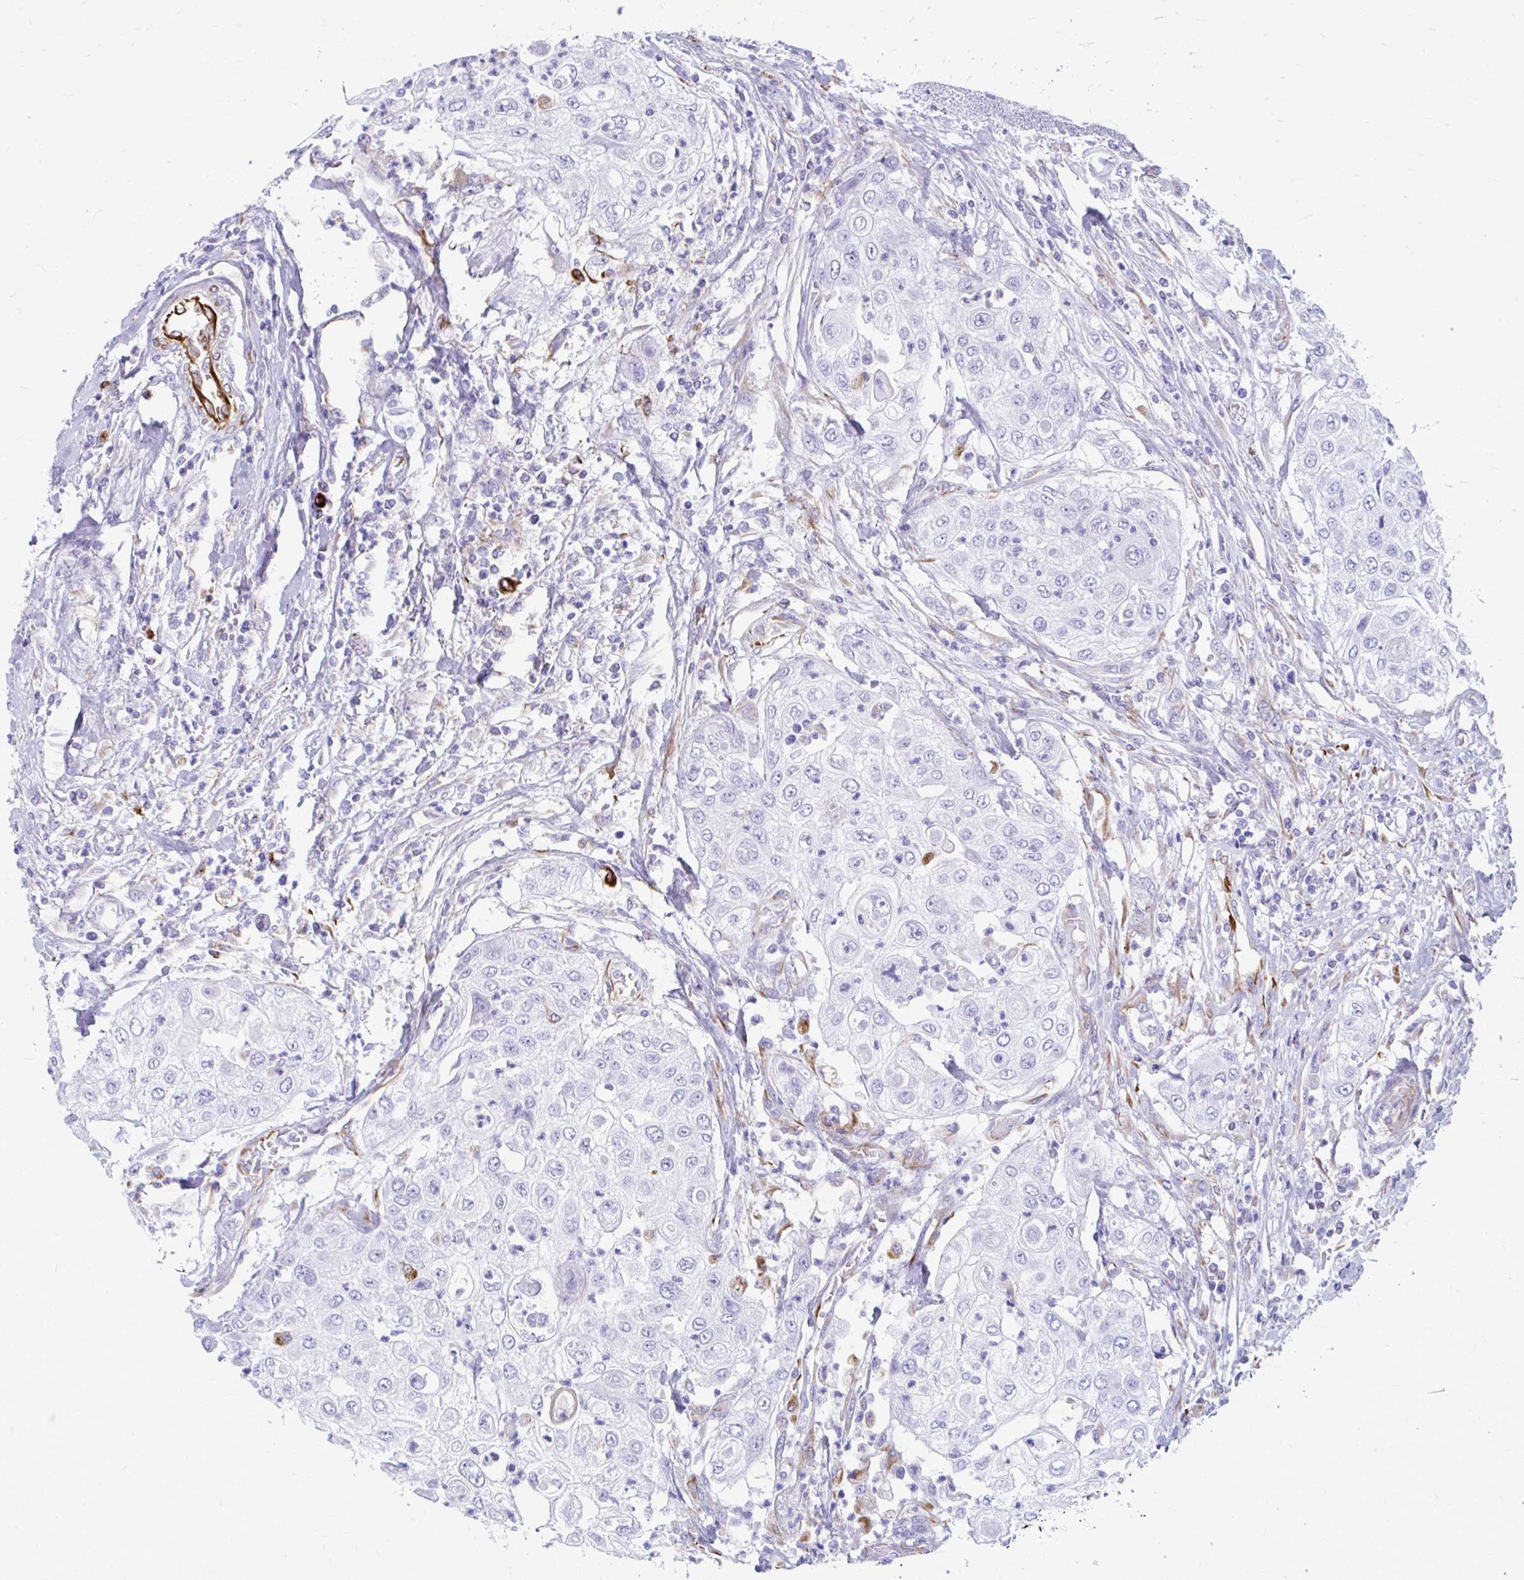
{"staining": {"intensity": "negative", "quantity": "none", "location": "none"}, "tissue": "urothelial cancer", "cell_type": "Tumor cells", "image_type": "cancer", "snomed": [{"axis": "morphology", "description": "Urothelial carcinoma, High grade"}, {"axis": "topography", "description": "Urinary bladder"}], "caption": "Immunohistochemistry (IHC) photomicrograph of human high-grade urothelial carcinoma stained for a protein (brown), which reveals no positivity in tumor cells. (Immunohistochemistry, brightfield microscopy, high magnification).", "gene": "ZNF699", "patient": {"sex": "female", "age": 79}}